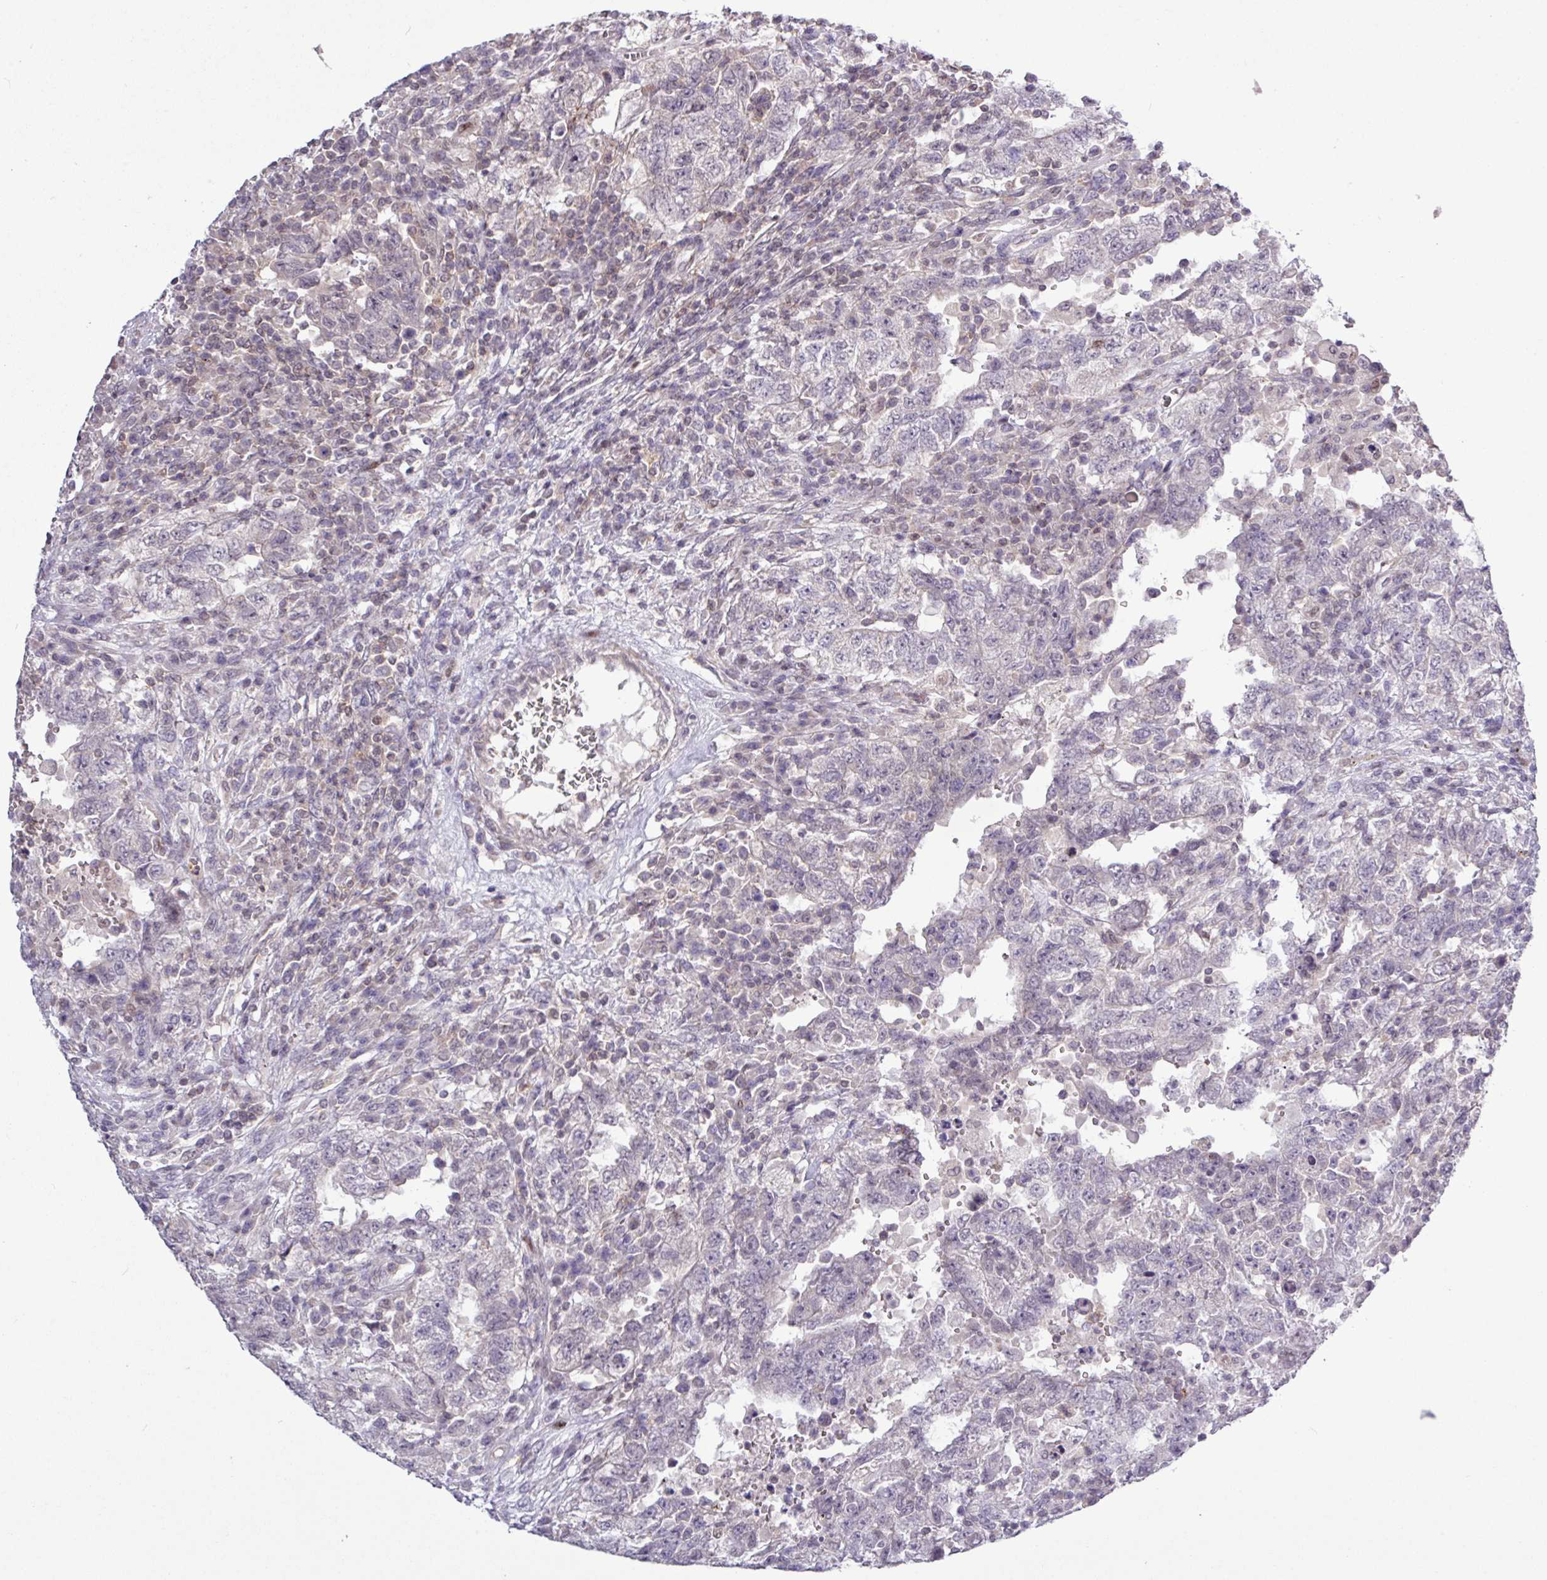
{"staining": {"intensity": "negative", "quantity": "none", "location": "none"}, "tissue": "testis cancer", "cell_type": "Tumor cells", "image_type": "cancer", "snomed": [{"axis": "morphology", "description": "Carcinoma, Embryonal, NOS"}, {"axis": "topography", "description": "Testis"}], "caption": "The micrograph shows no staining of tumor cells in testis cancer. (Brightfield microscopy of DAB immunohistochemistry (IHC) at high magnification).", "gene": "RTL3", "patient": {"sex": "male", "age": 26}}